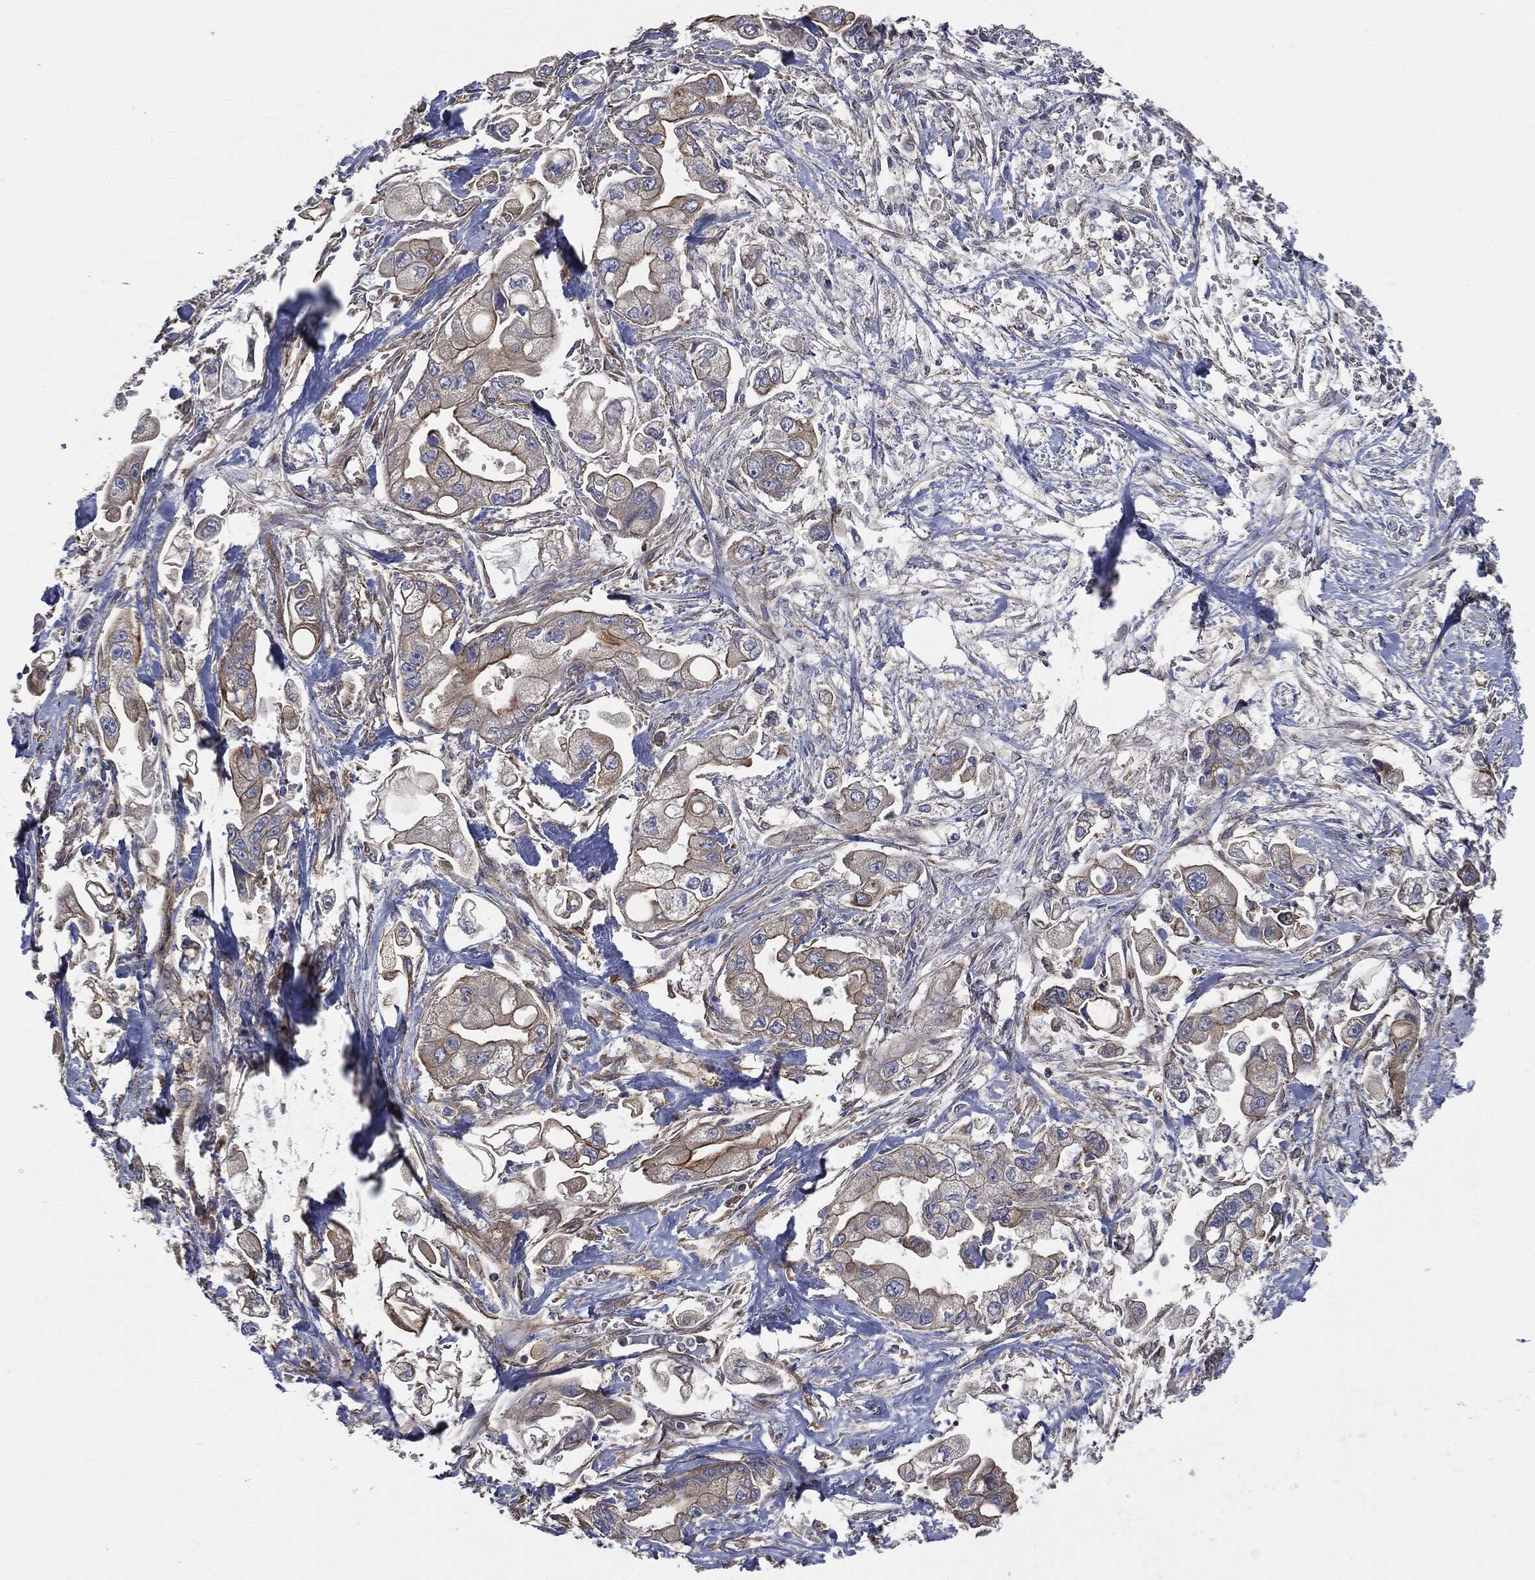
{"staining": {"intensity": "moderate", "quantity": "<25%", "location": "cytoplasmic/membranous"}, "tissue": "stomach cancer", "cell_type": "Tumor cells", "image_type": "cancer", "snomed": [{"axis": "morphology", "description": "Adenocarcinoma, NOS"}, {"axis": "topography", "description": "Stomach"}], "caption": "Tumor cells exhibit low levels of moderate cytoplasmic/membranous positivity in about <25% of cells in stomach cancer.", "gene": "EPS15L1", "patient": {"sex": "male", "age": 62}}